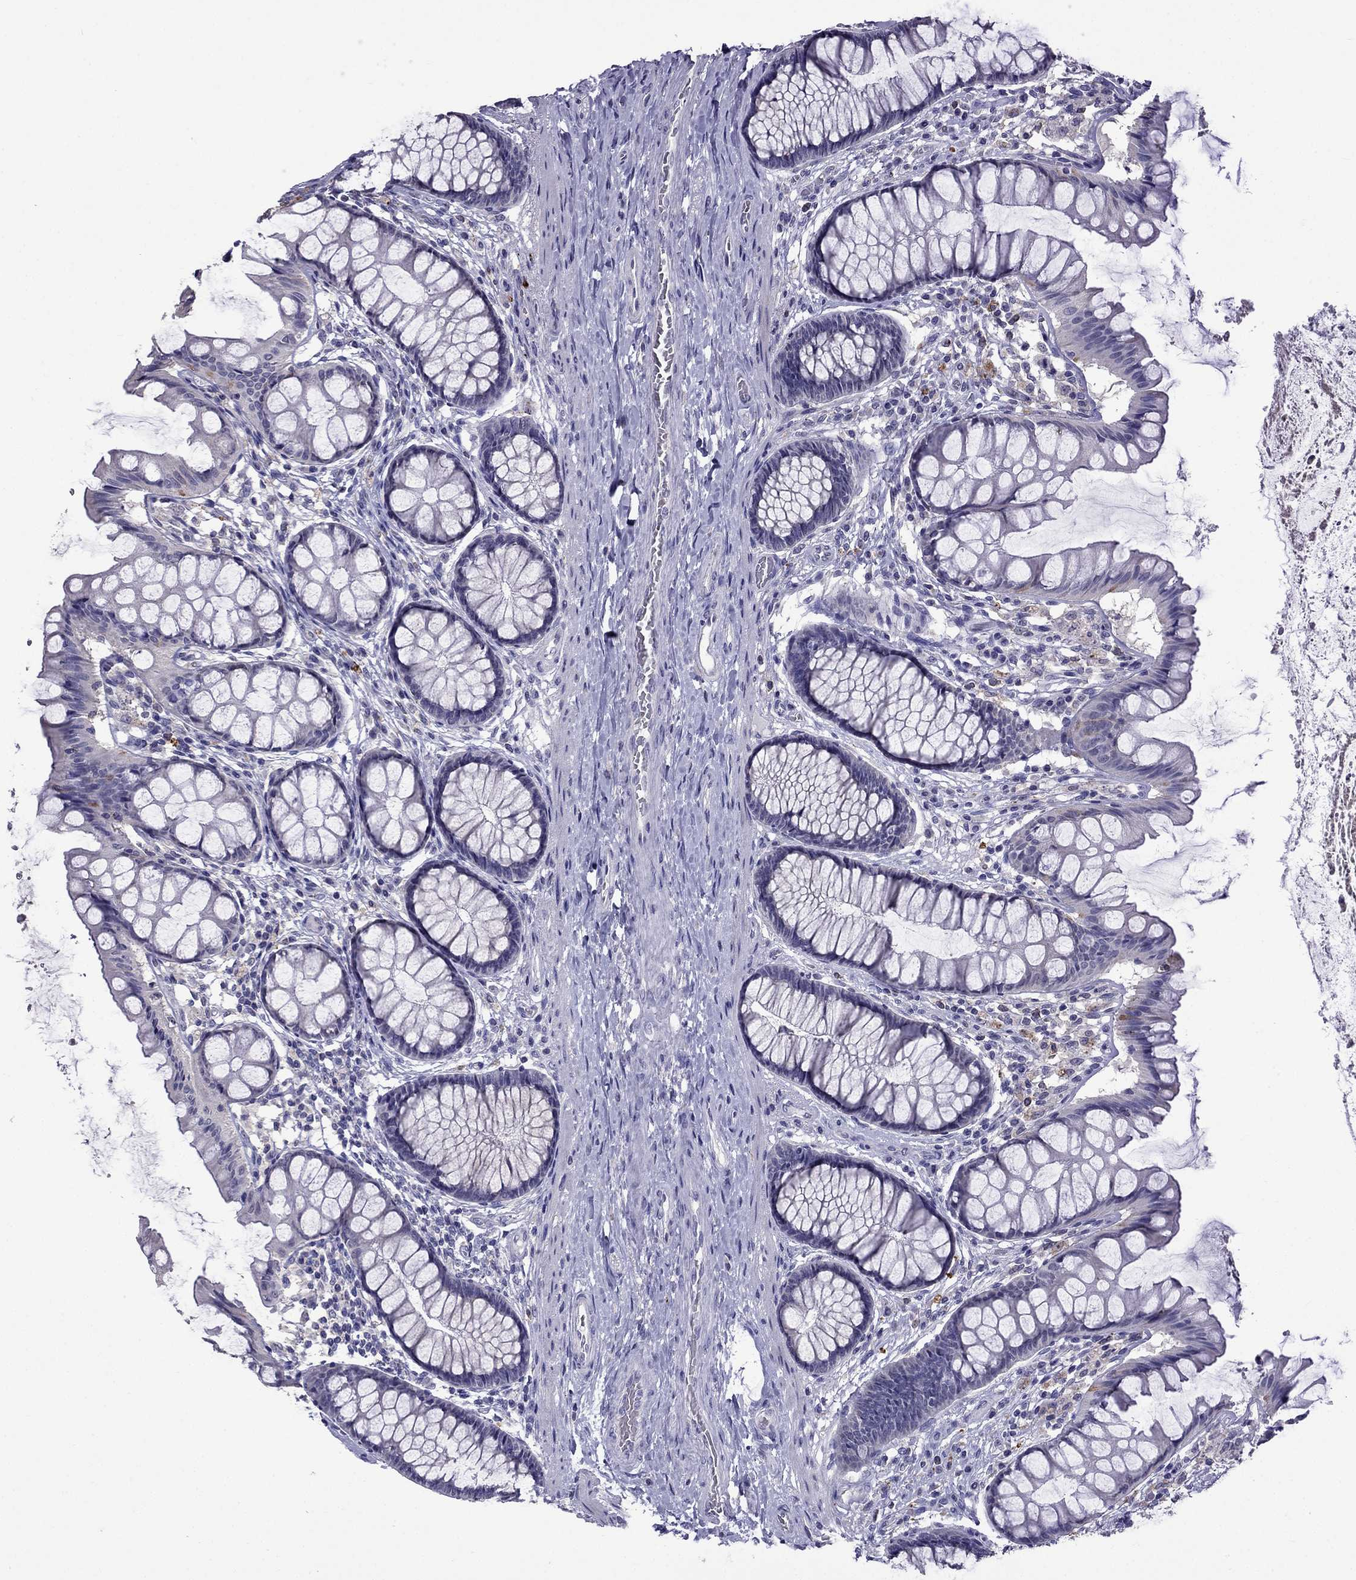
{"staining": {"intensity": "negative", "quantity": "none", "location": "none"}, "tissue": "colon", "cell_type": "Endothelial cells", "image_type": "normal", "snomed": [{"axis": "morphology", "description": "Normal tissue, NOS"}, {"axis": "topography", "description": "Colon"}], "caption": "IHC of benign colon reveals no expression in endothelial cells.", "gene": "AQP9", "patient": {"sex": "female", "age": 65}}